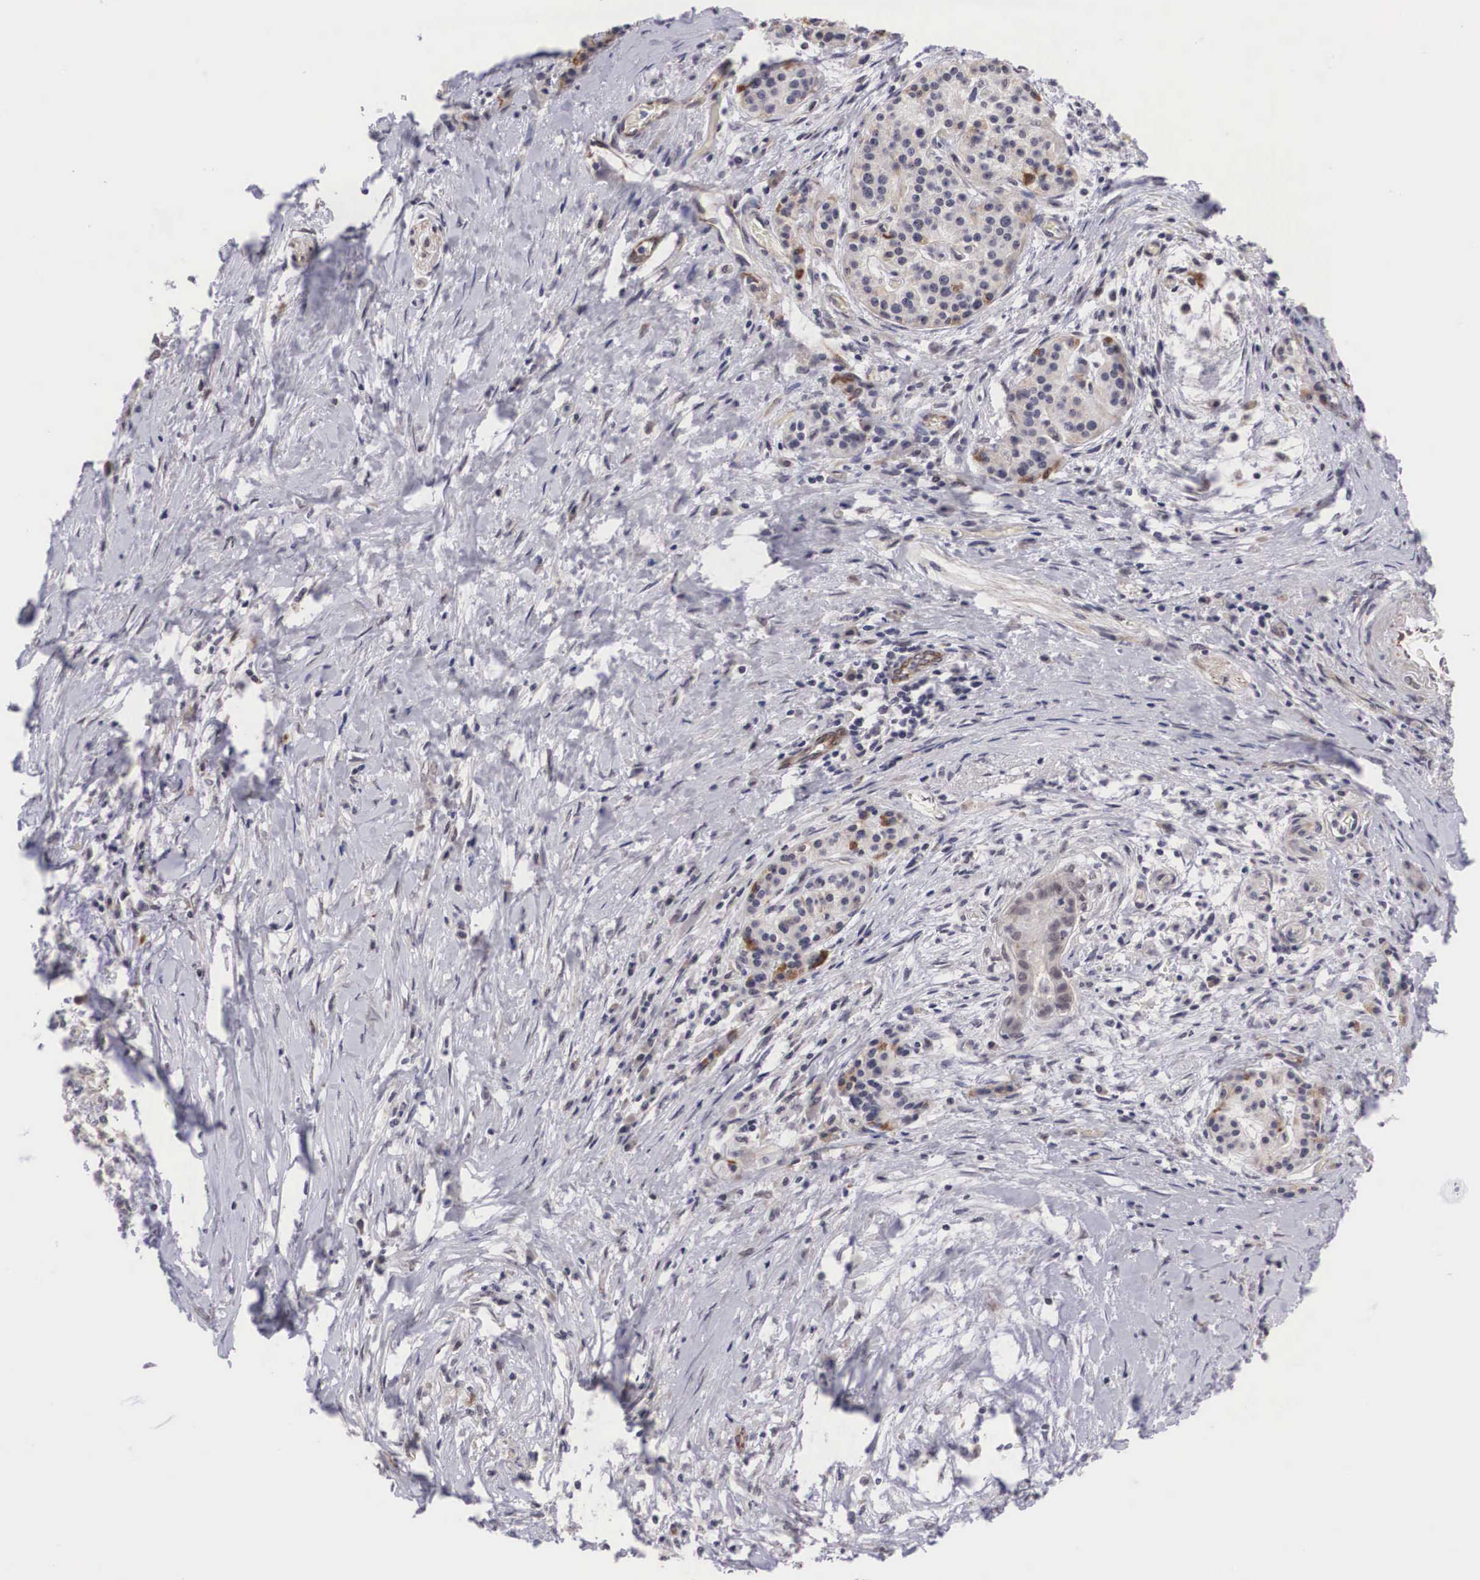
{"staining": {"intensity": "negative", "quantity": "none", "location": "none"}, "tissue": "pancreatic cancer", "cell_type": "Tumor cells", "image_type": "cancer", "snomed": [{"axis": "morphology", "description": "Adenocarcinoma, NOS"}, {"axis": "topography", "description": "Pancreas"}], "caption": "A micrograph of human pancreatic cancer is negative for staining in tumor cells.", "gene": "MORC2", "patient": {"sex": "female", "age": 64}}